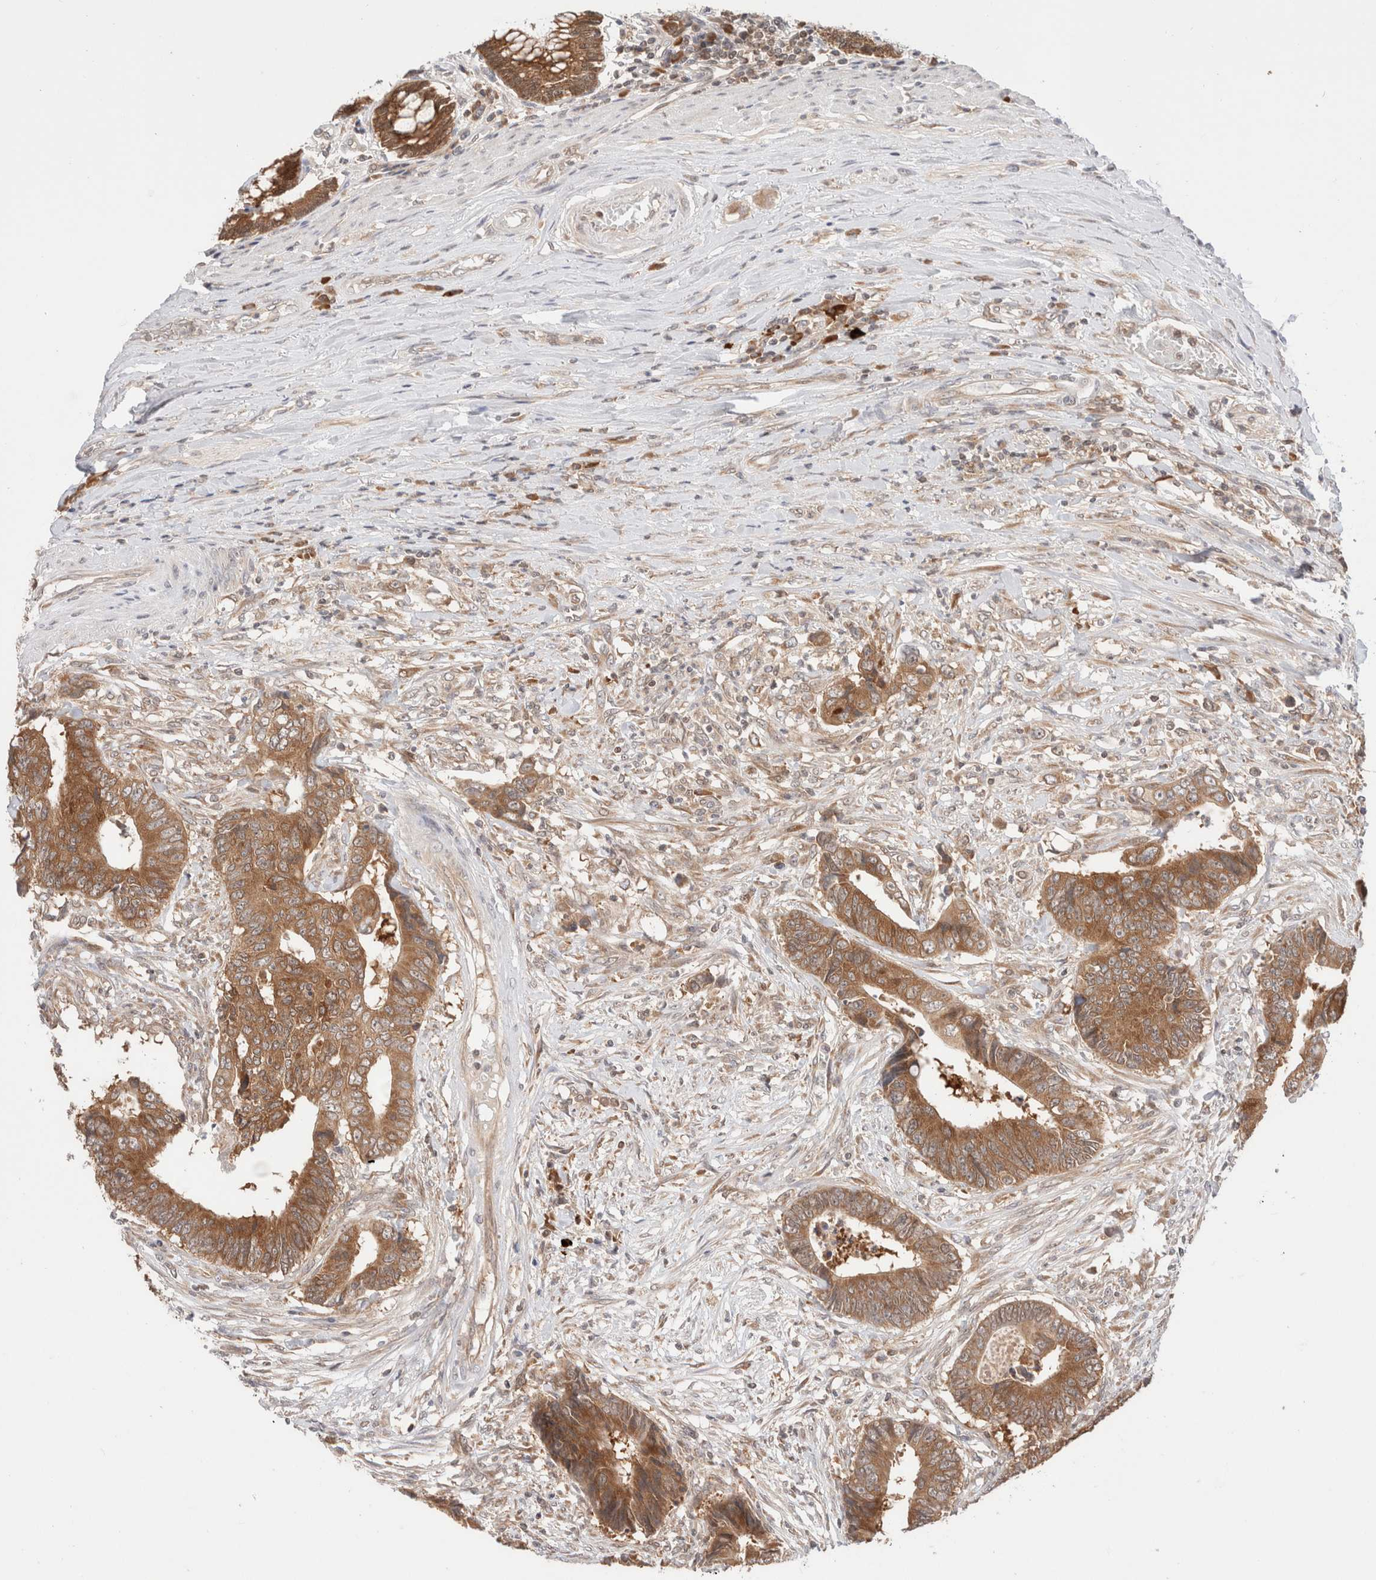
{"staining": {"intensity": "moderate", "quantity": ">75%", "location": "cytoplasmic/membranous"}, "tissue": "colorectal cancer", "cell_type": "Tumor cells", "image_type": "cancer", "snomed": [{"axis": "morphology", "description": "Adenocarcinoma, NOS"}, {"axis": "topography", "description": "Rectum"}], "caption": "This histopathology image exhibits IHC staining of human colorectal cancer (adenocarcinoma), with medium moderate cytoplasmic/membranous expression in approximately >75% of tumor cells.", "gene": "XKR4", "patient": {"sex": "male", "age": 84}}